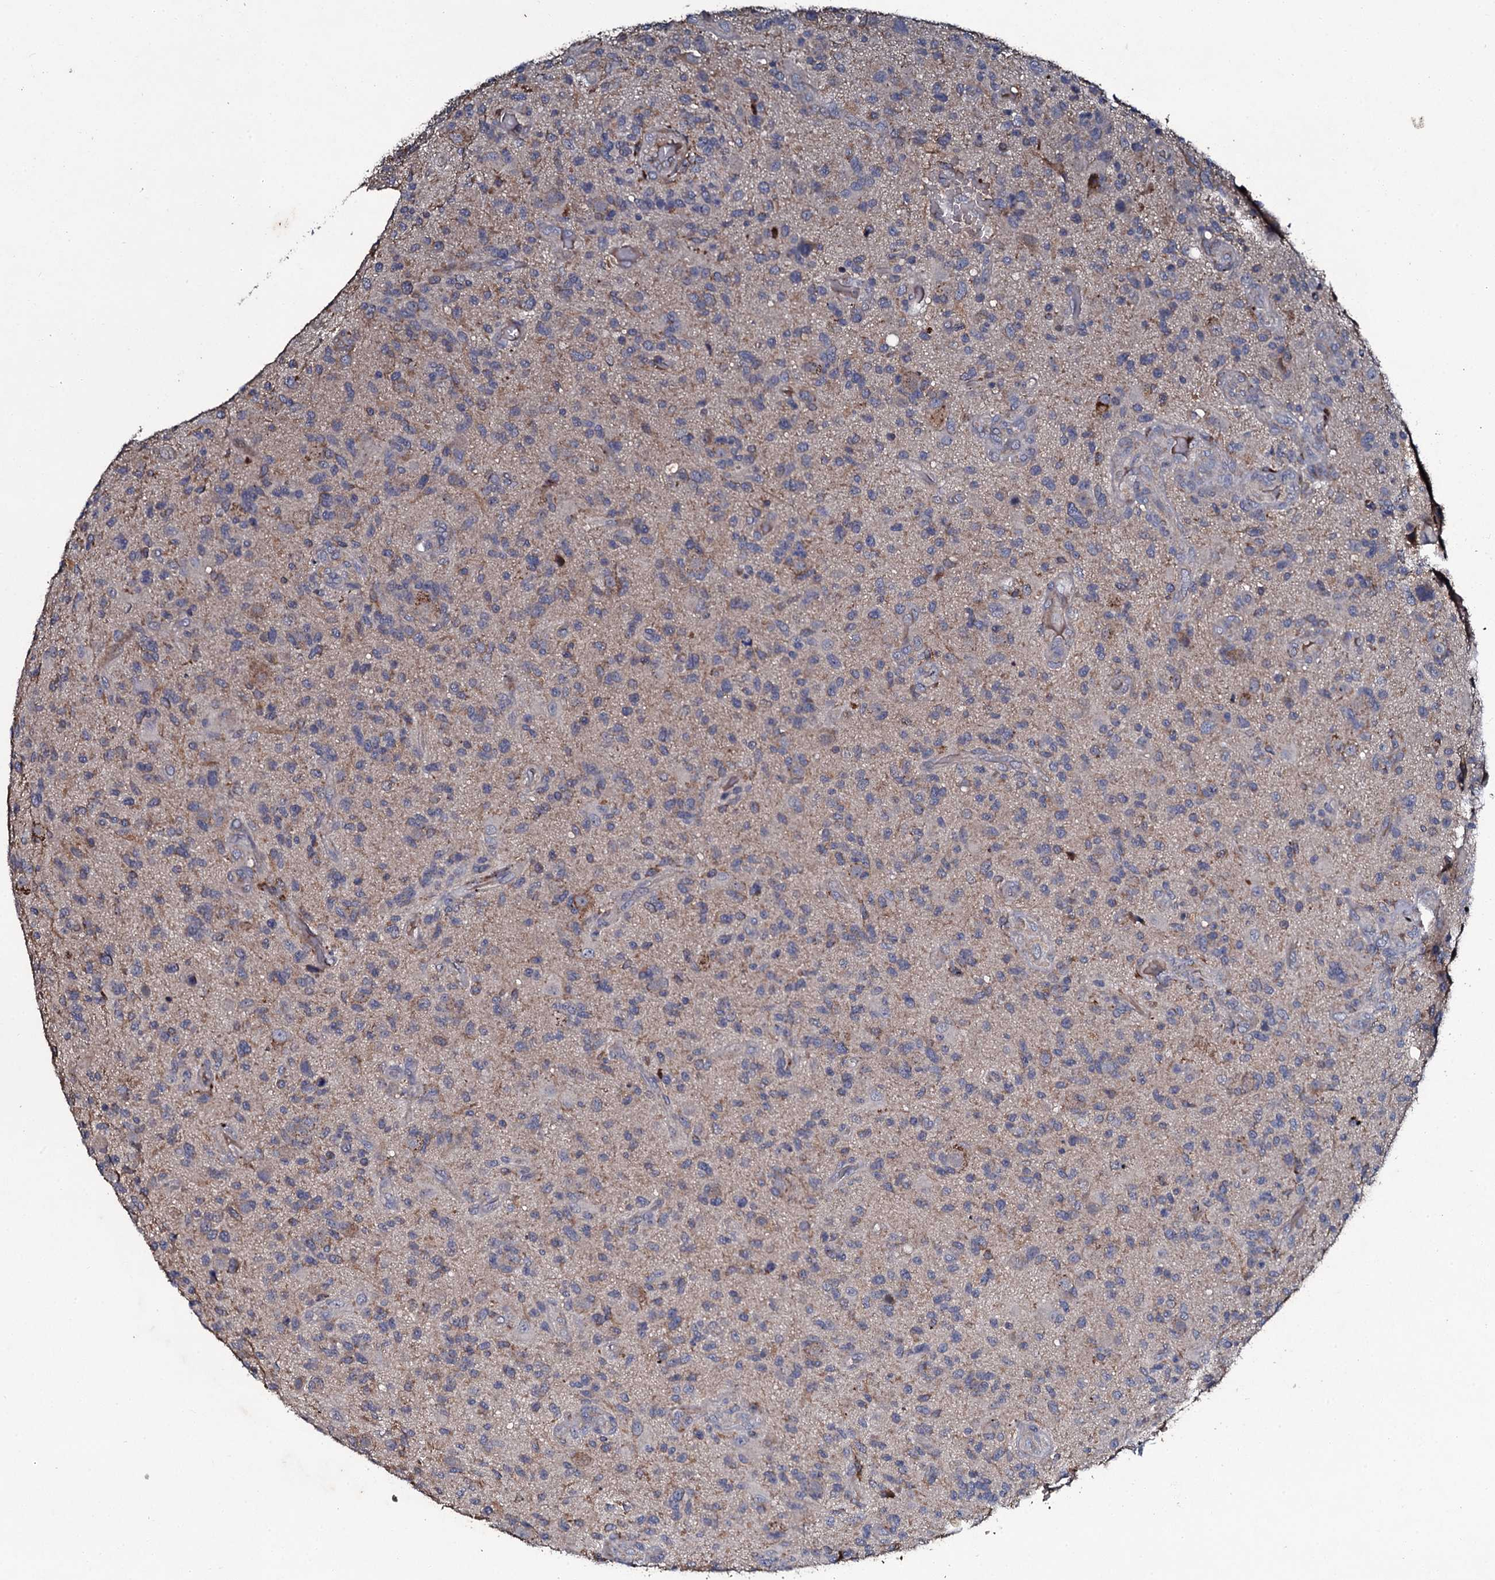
{"staining": {"intensity": "weak", "quantity": "<25%", "location": "cytoplasmic/membranous"}, "tissue": "glioma", "cell_type": "Tumor cells", "image_type": "cancer", "snomed": [{"axis": "morphology", "description": "Glioma, malignant, High grade"}, {"axis": "topography", "description": "Brain"}], "caption": "Tumor cells show no significant staining in glioma.", "gene": "LRRC28", "patient": {"sex": "male", "age": 47}}